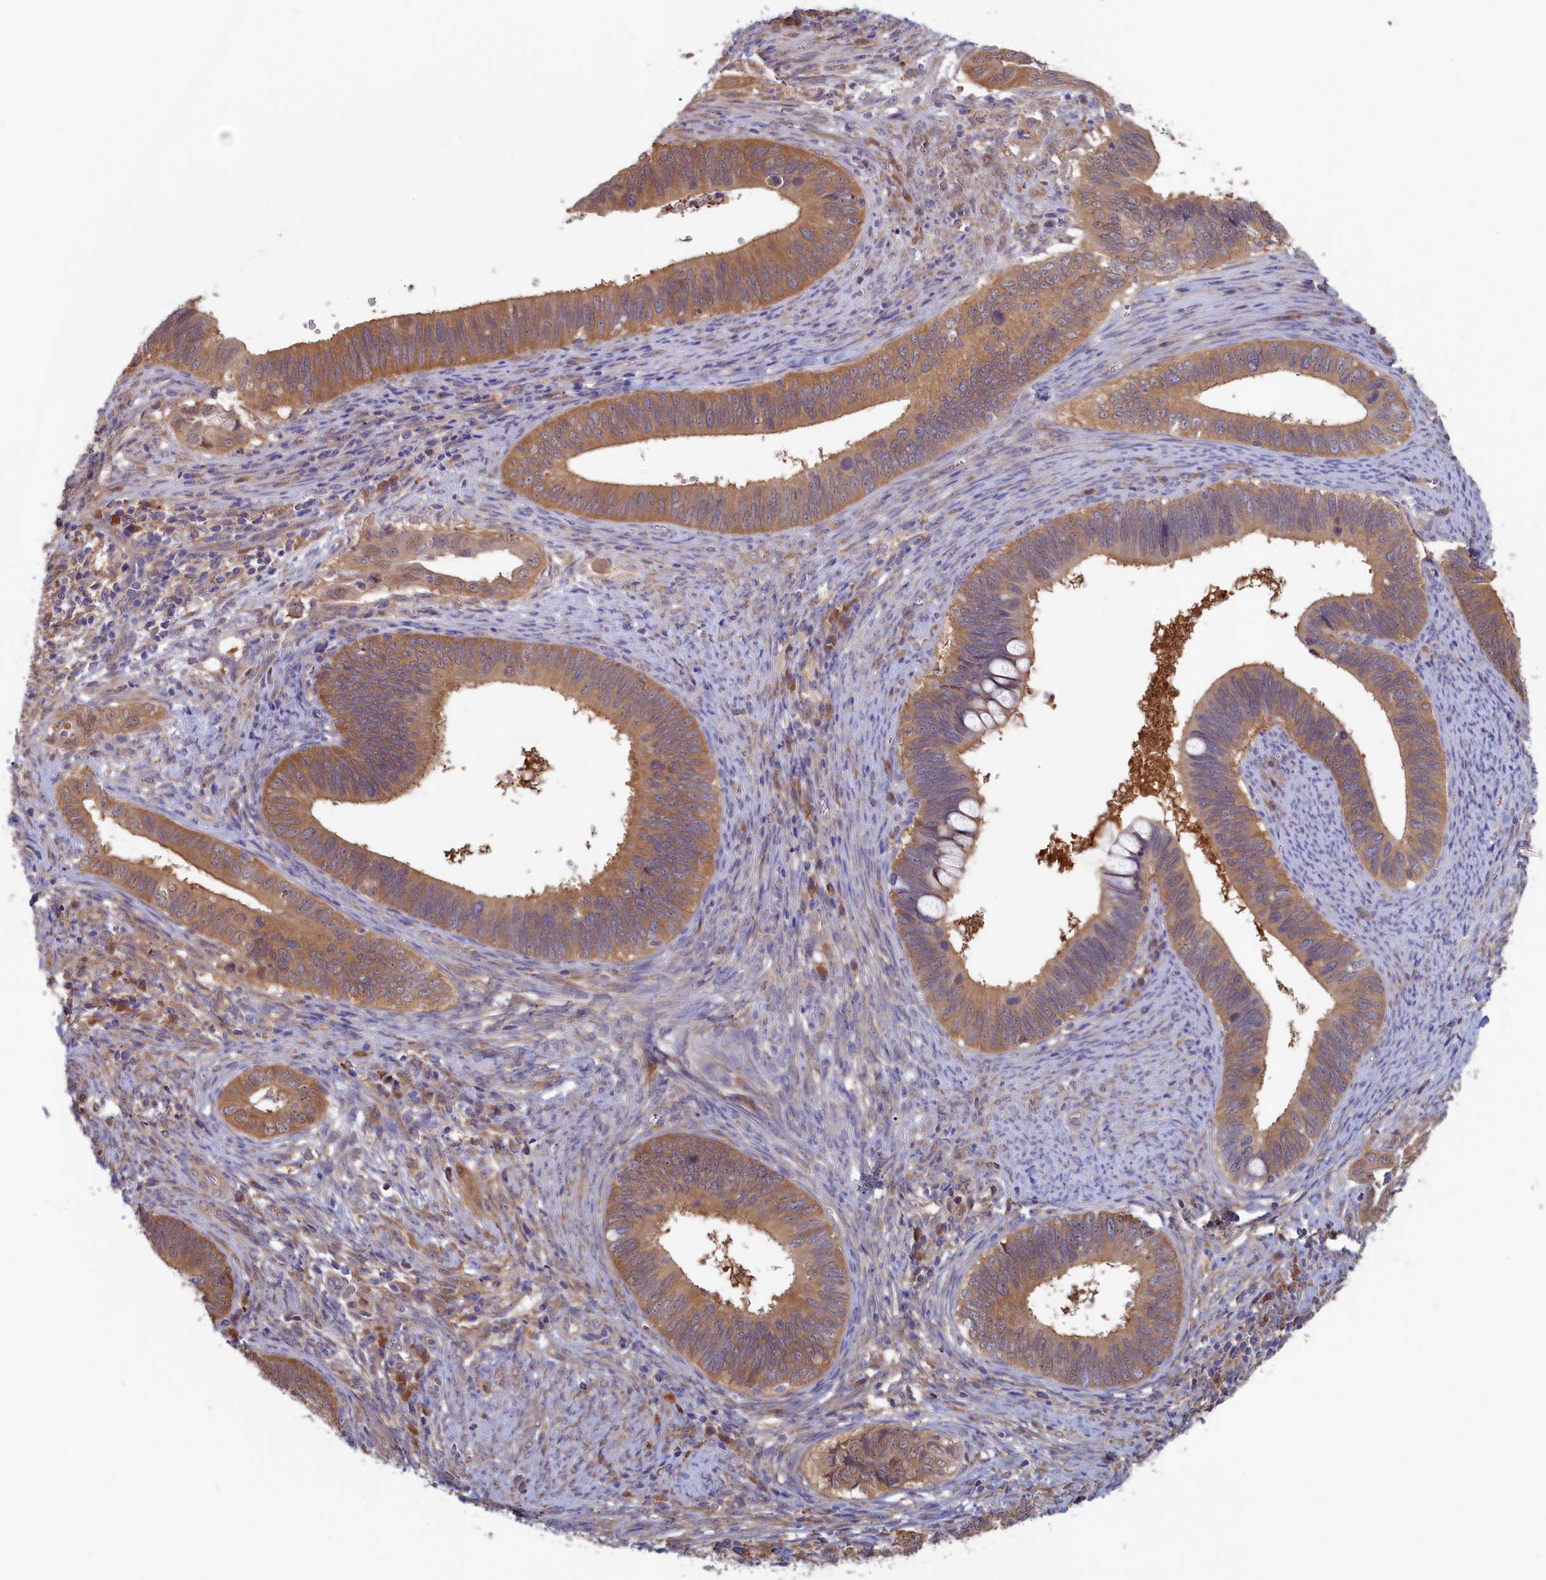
{"staining": {"intensity": "moderate", "quantity": ">75%", "location": "cytoplasmic/membranous"}, "tissue": "cervical cancer", "cell_type": "Tumor cells", "image_type": "cancer", "snomed": [{"axis": "morphology", "description": "Adenocarcinoma, NOS"}, {"axis": "topography", "description": "Cervix"}], "caption": "Immunohistochemical staining of cervical adenocarcinoma exhibits medium levels of moderate cytoplasmic/membranous protein expression in approximately >75% of tumor cells.", "gene": "SYNDIG1L", "patient": {"sex": "female", "age": 42}}